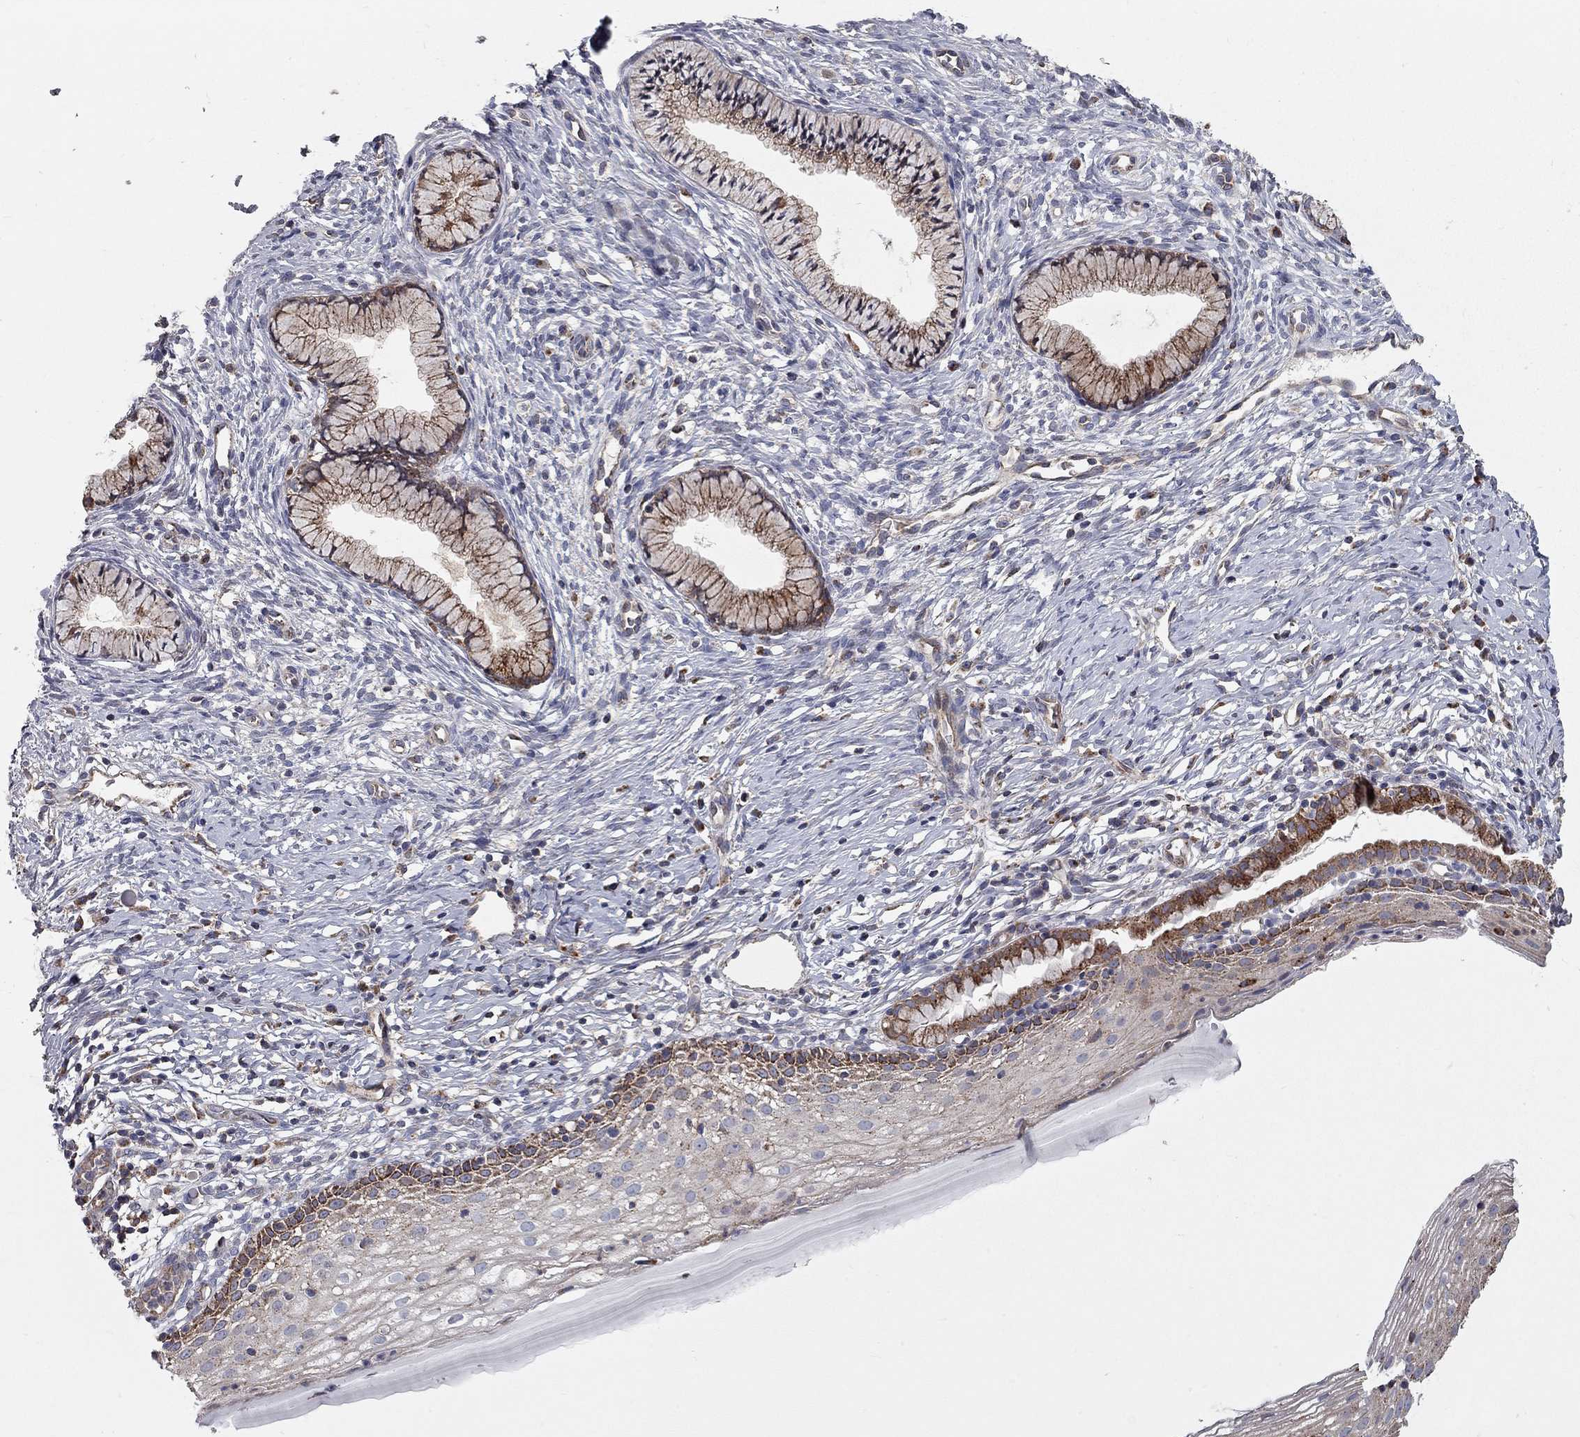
{"staining": {"intensity": "strong", "quantity": ">75%", "location": "cytoplasmic/membranous"}, "tissue": "cervix", "cell_type": "Glandular cells", "image_type": "normal", "snomed": [{"axis": "morphology", "description": "Normal tissue, NOS"}, {"axis": "topography", "description": "Cervix"}], "caption": "Immunohistochemistry (IHC) micrograph of benign cervix: human cervix stained using immunohistochemistry (IHC) reveals high levels of strong protein expression localized specifically in the cytoplasmic/membranous of glandular cells, appearing as a cytoplasmic/membranous brown color.", "gene": "KANSL1L", "patient": {"sex": "female", "age": 39}}